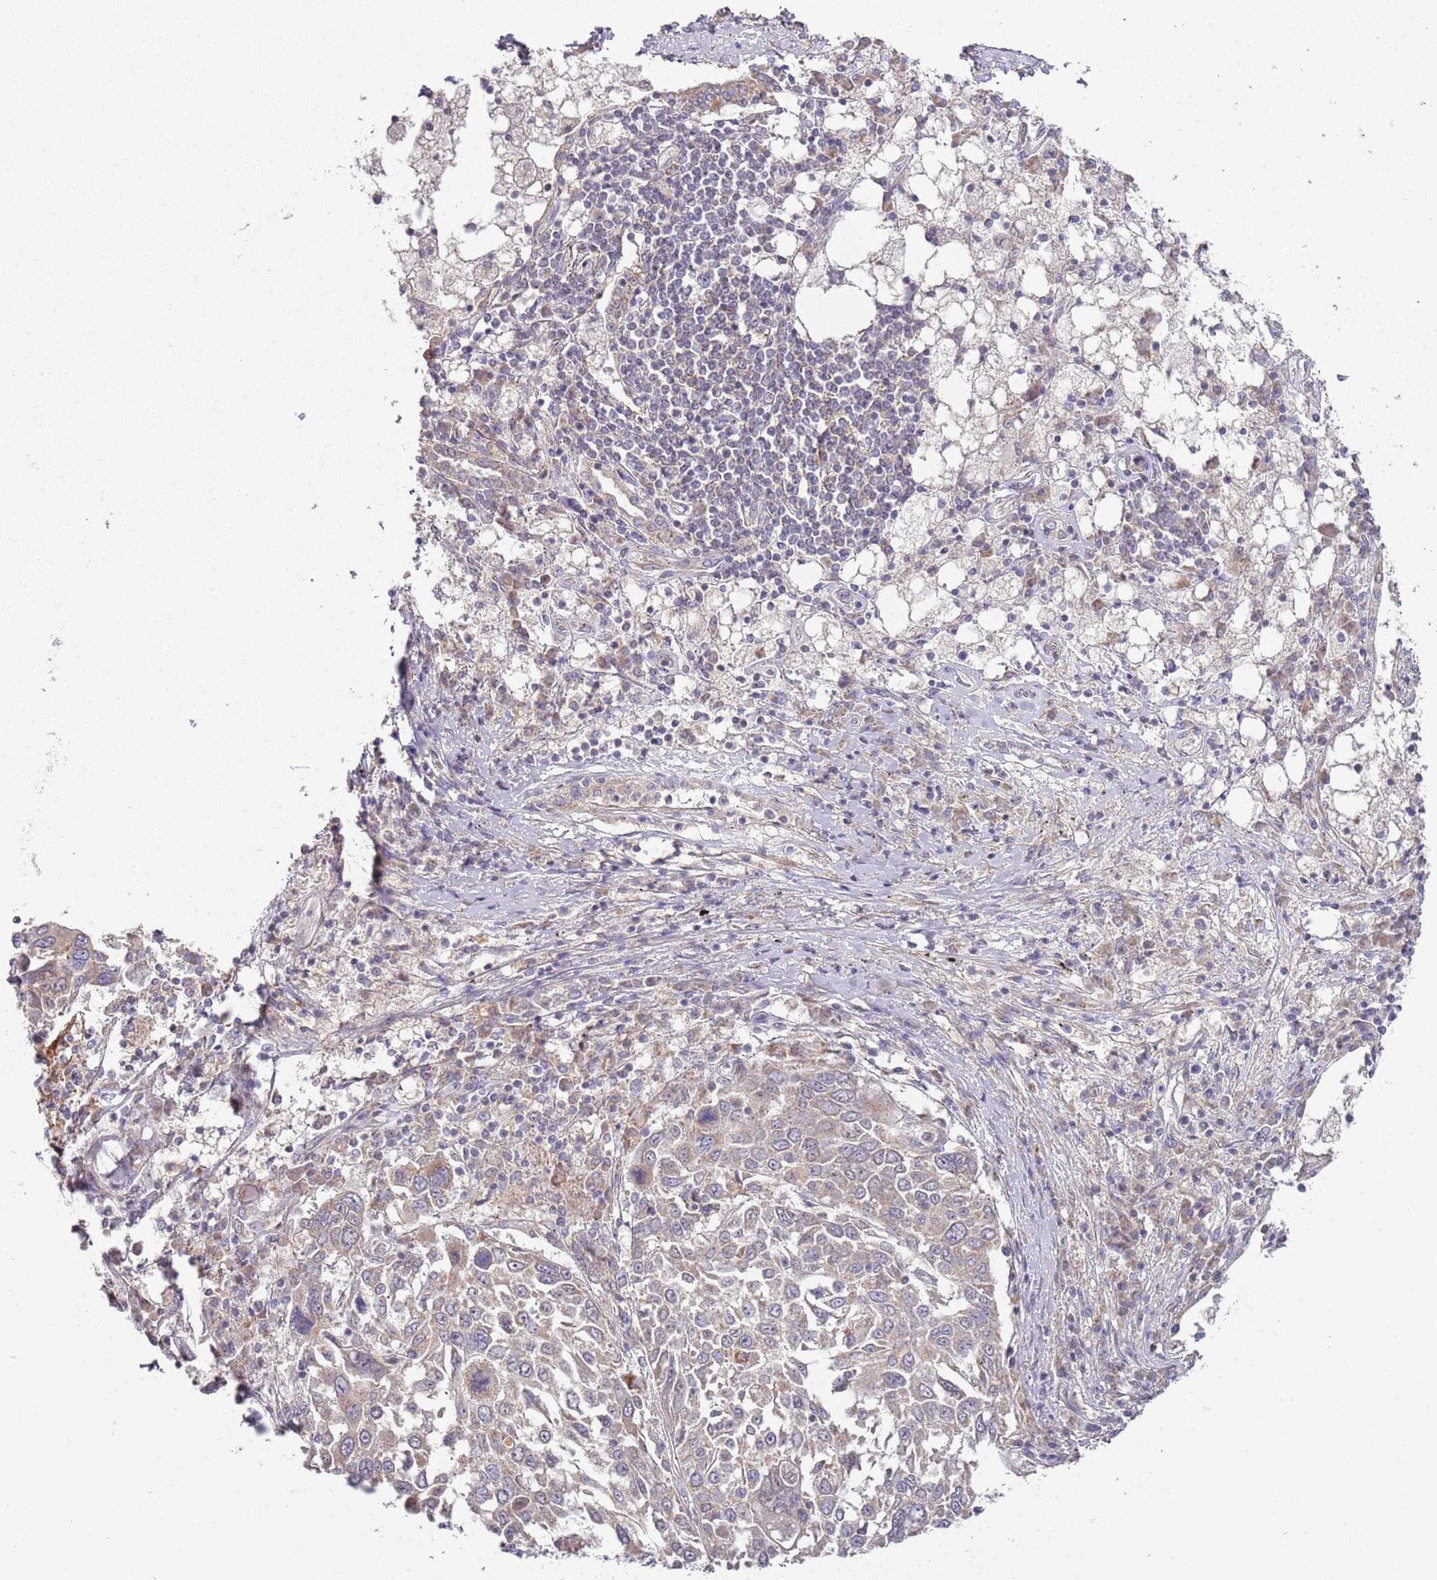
{"staining": {"intensity": "weak", "quantity": "<25%", "location": "cytoplasmic/membranous"}, "tissue": "lung cancer", "cell_type": "Tumor cells", "image_type": "cancer", "snomed": [{"axis": "morphology", "description": "Squamous cell carcinoma, NOS"}, {"axis": "topography", "description": "Lung"}], "caption": "This is an IHC histopathology image of human squamous cell carcinoma (lung). There is no staining in tumor cells.", "gene": "DTD2", "patient": {"sex": "male", "age": 65}}